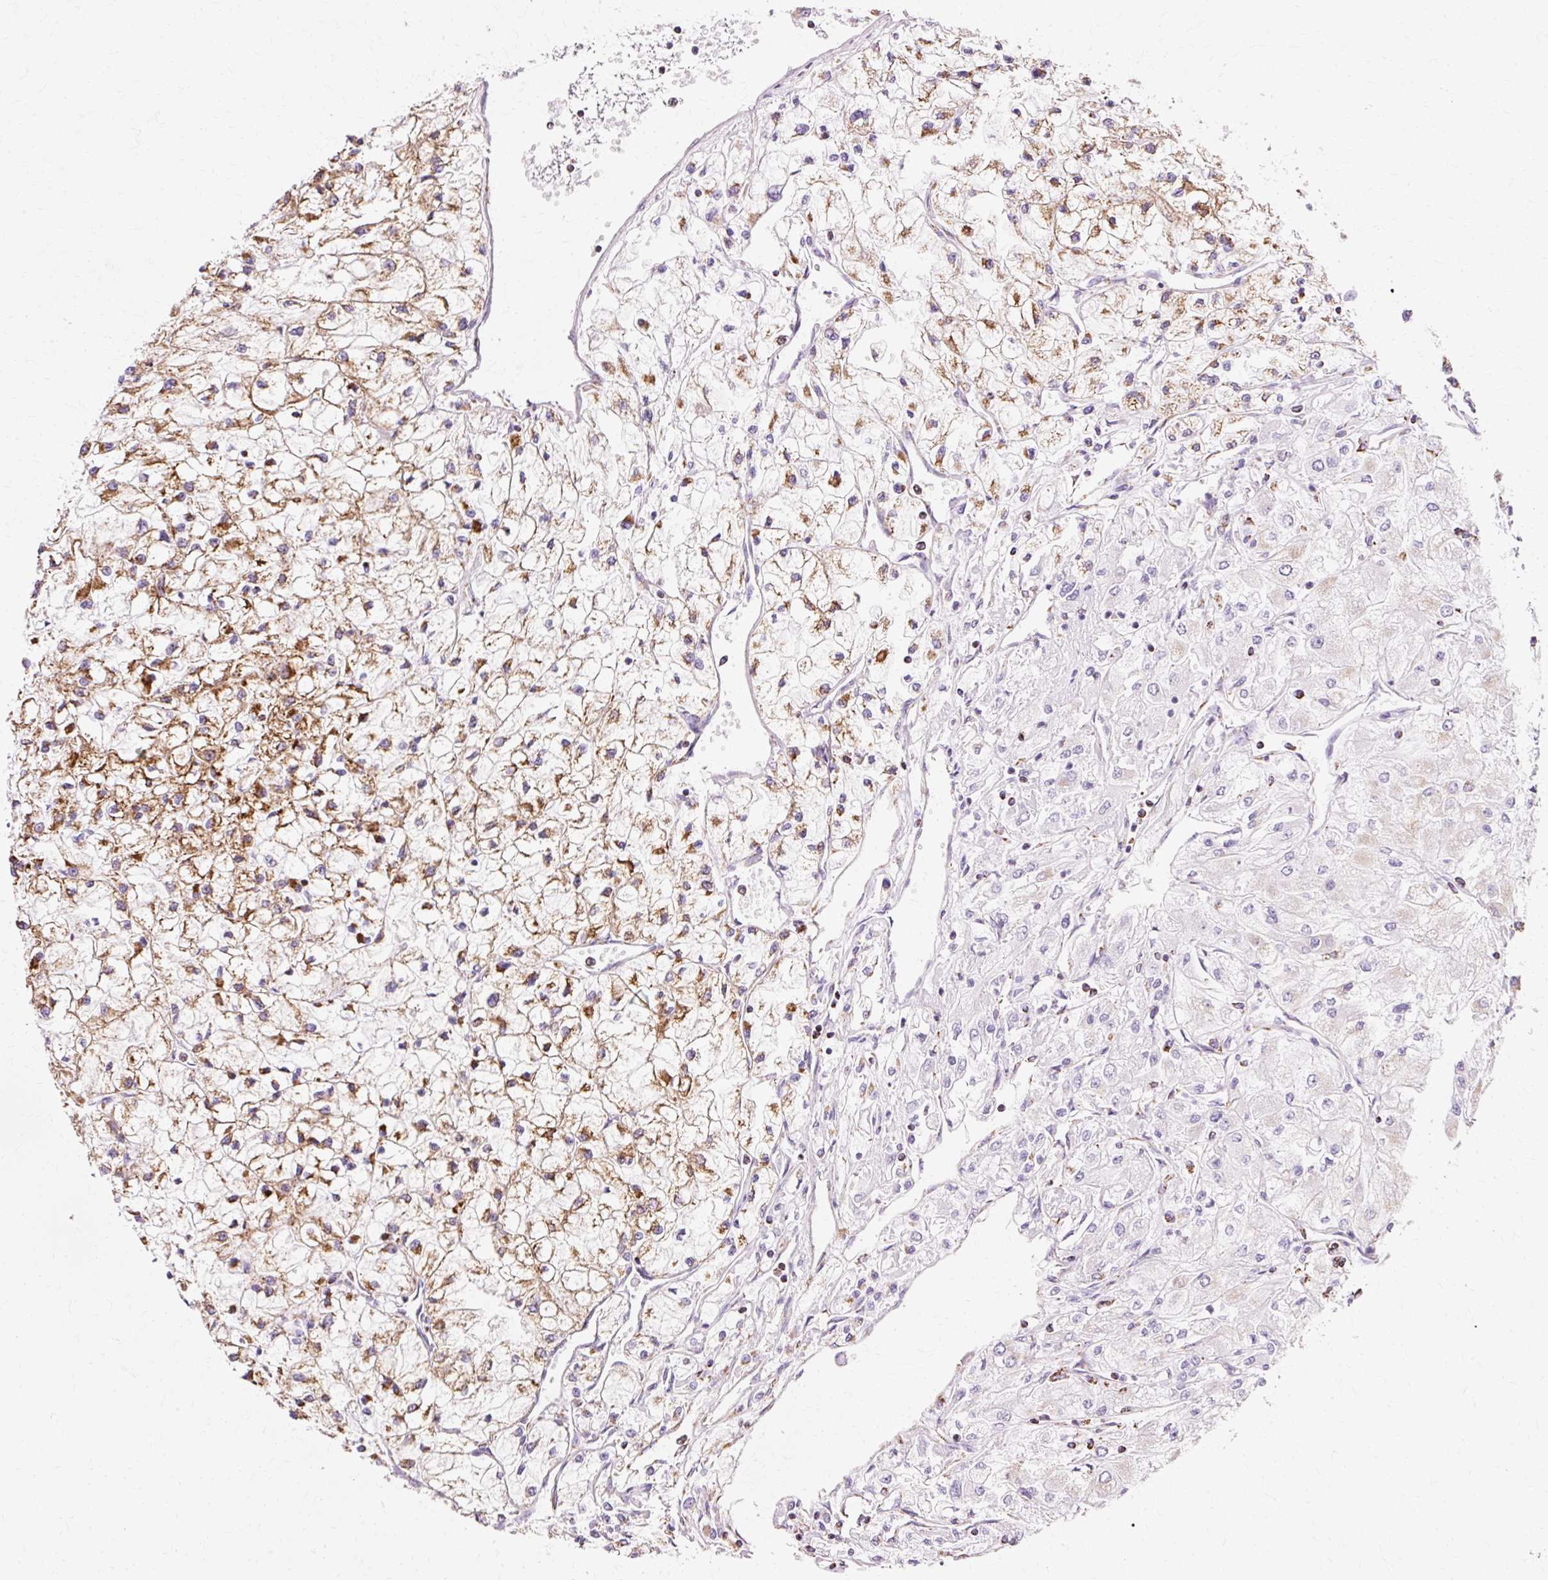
{"staining": {"intensity": "moderate", "quantity": "25%-75%", "location": "cytoplasmic/membranous"}, "tissue": "renal cancer", "cell_type": "Tumor cells", "image_type": "cancer", "snomed": [{"axis": "morphology", "description": "Adenocarcinoma, NOS"}, {"axis": "topography", "description": "Kidney"}], "caption": "Immunohistochemical staining of human renal cancer displays medium levels of moderate cytoplasmic/membranous protein positivity in about 25%-75% of tumor cells. (IHC, brightfield microscopy, high magnification).", "gene": "ATP5PO", "patient": {"sex": "male", "age": 80}}